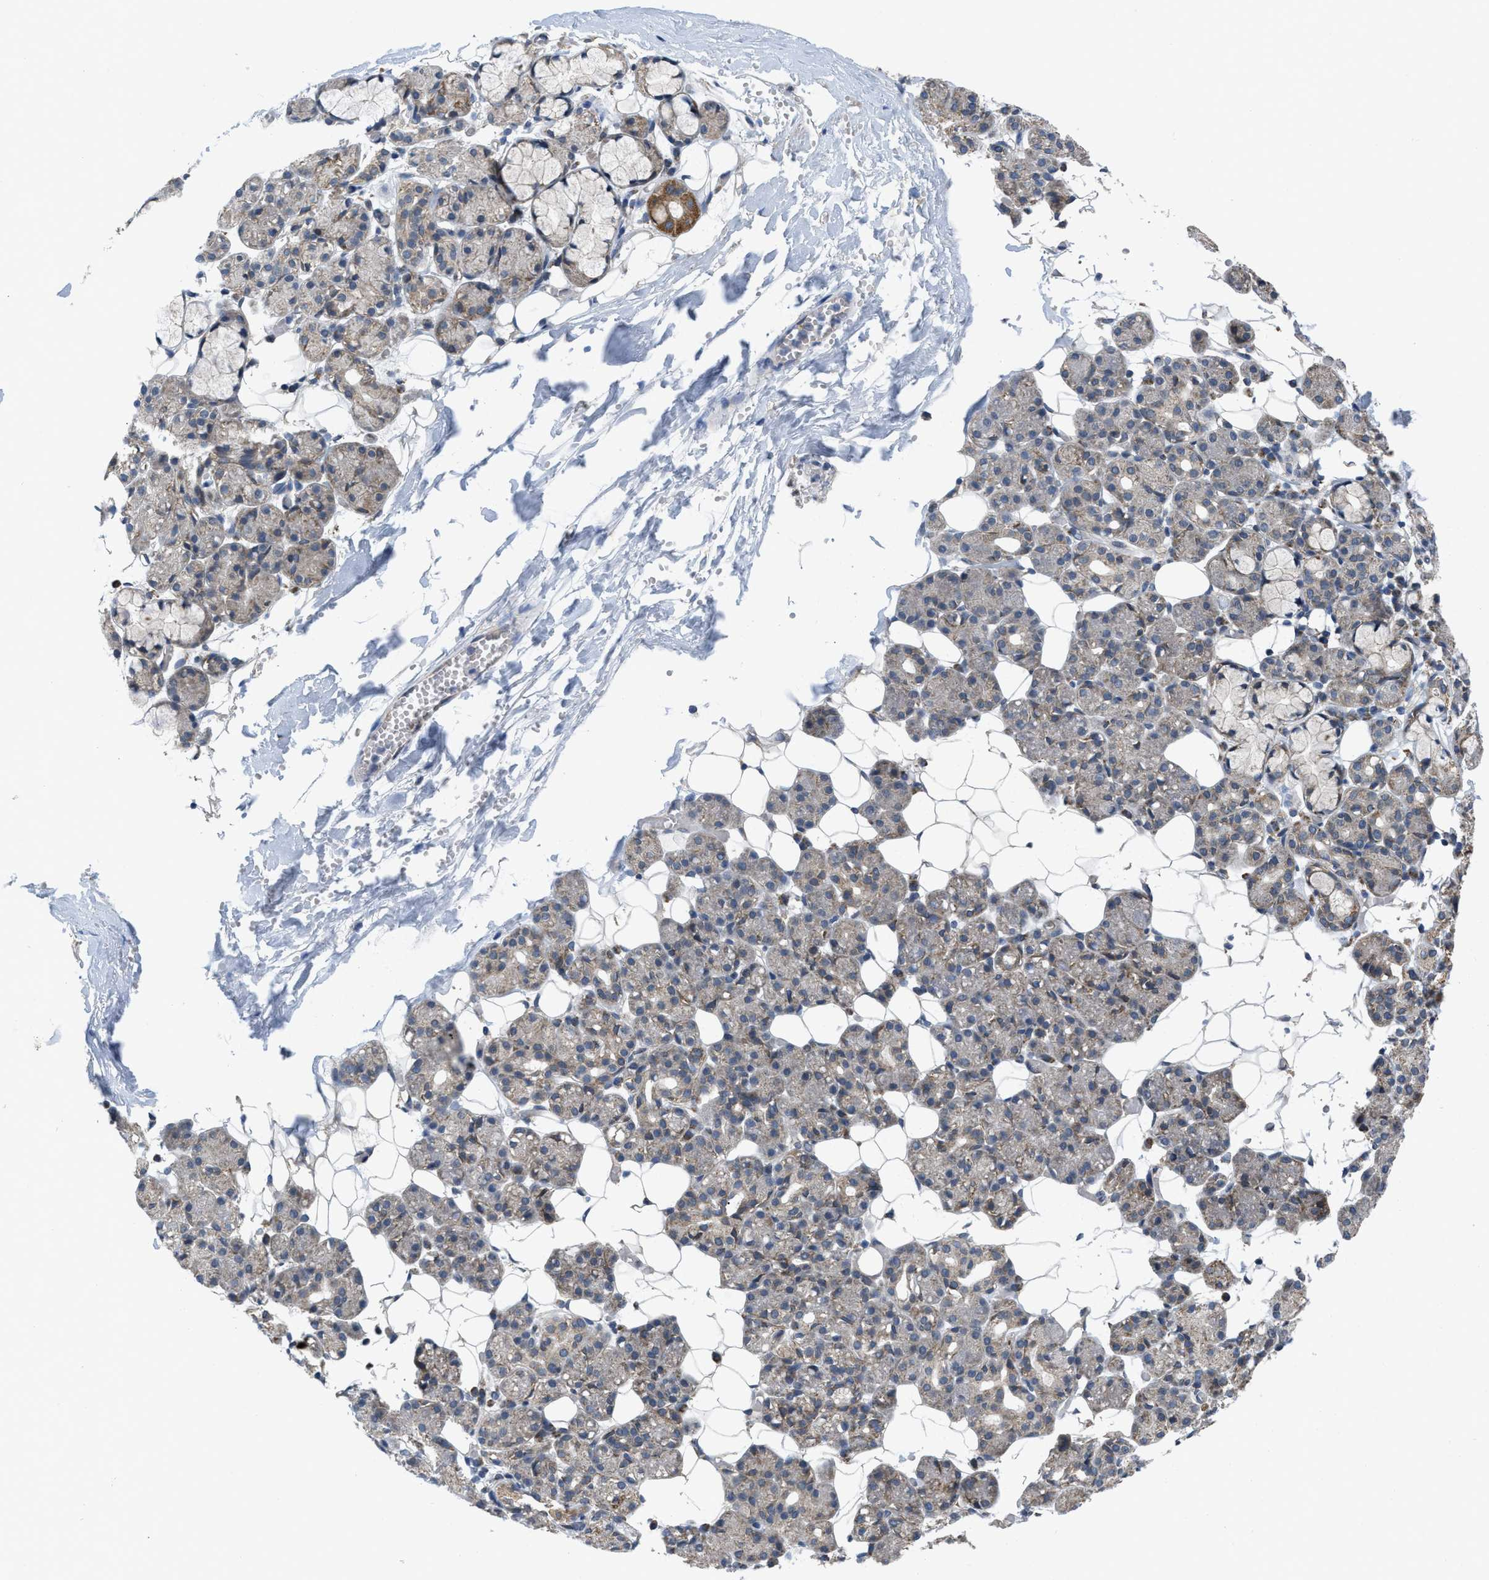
{"staining": {"intensity": "weak", "quantity": "<25%", "location": "cytoplasmic/membranous"}, "tissue": "salivary gland", "cell_type": "Glandular cells", "image_type": "normal", "snomed": [{"axis": "morphology", "description": "Normal tissue, NOS"}, {"axis": "topography", "description": "Salivary gland"}], "caption": "Glandular cells are negative for brown protein staining in normal salivary gland. Brightfield microscopy of immunohistochemistry (IHC) stained with DAB (brown) and hematoxylin (blue), captured at high magnification.", "gene": "EOGT", "patient": {"sex": "male", "age": 63}}